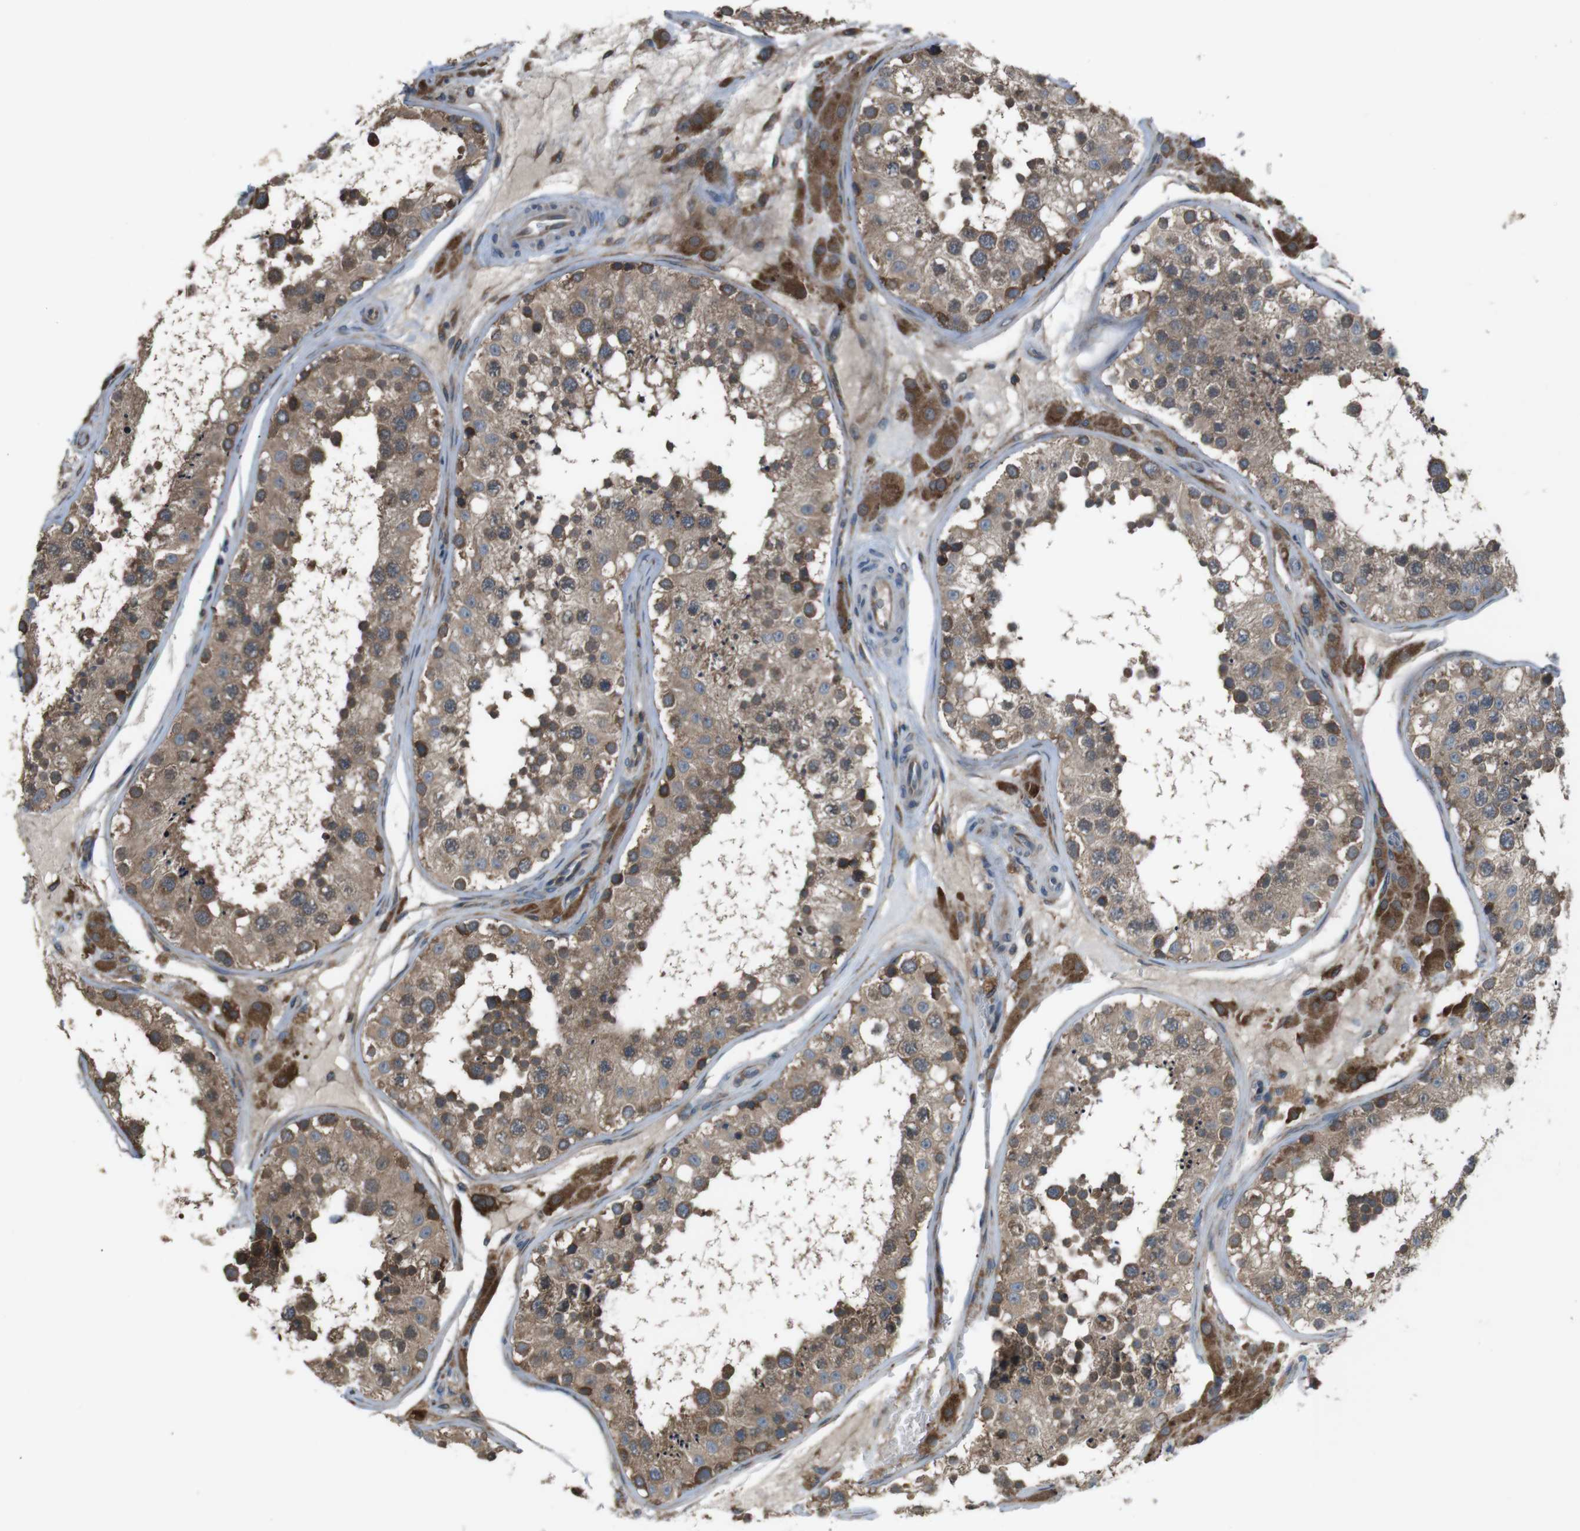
{"staining": {"intensity": "moderate", "quantity": ">75%", "location": "cytoplasmic/membranous"}, "tissue": "testis", "cell_type": "Cells in seminiferous ducts", "image_type": "normal", "snomed": [{"axis": "morphology", "description": "Normal tissue, NOS"}, {"axis": "topography", "description": "Testis"}], "caption": "Testis stained with DAB (3,3'-diaminobenzidine) IHC displays medium levels of moderate cytoplasmic/membranous positivity in about >75% of cells in seminiferous ducts.", "gene": "SSR3", "patient": {"sex": "male", "age": 26}}